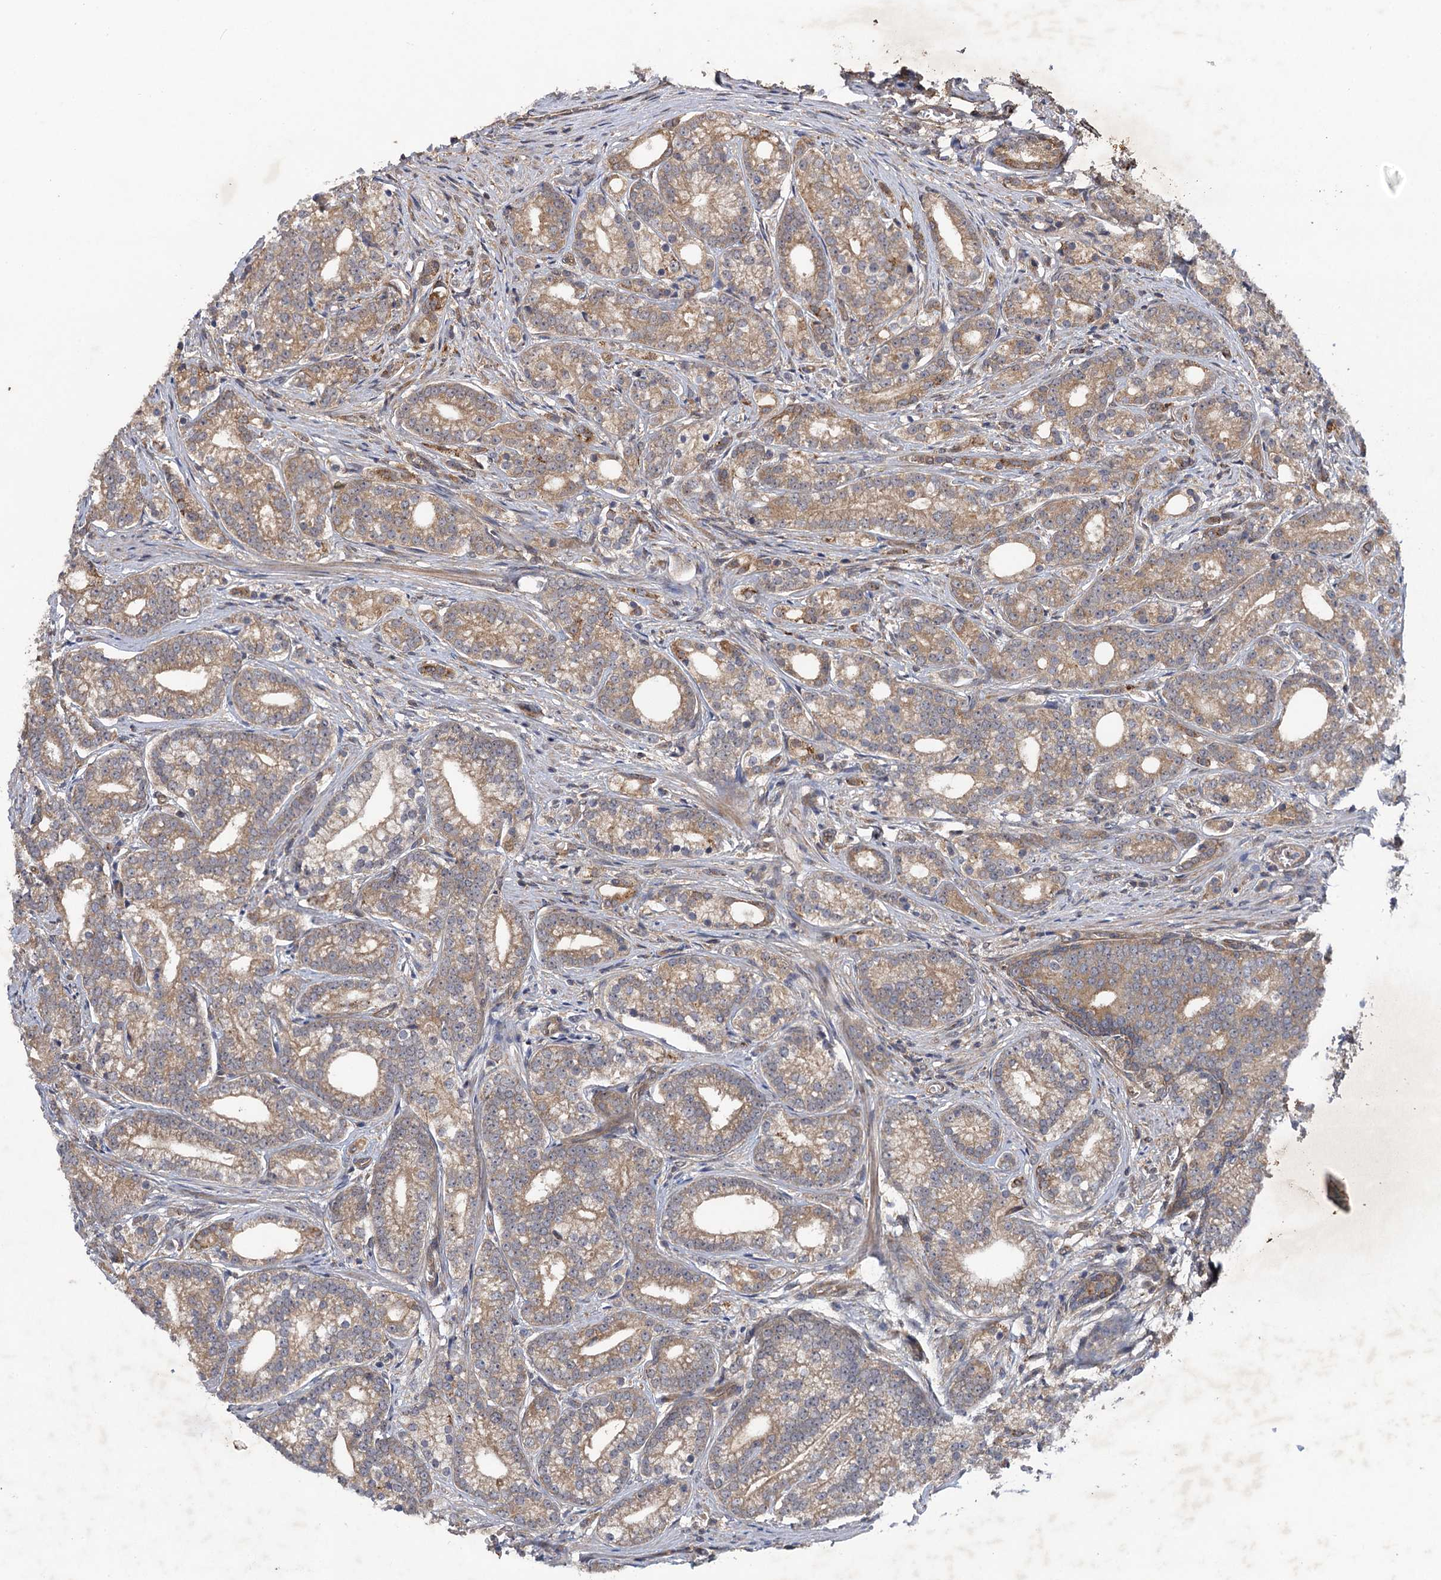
{"staining": {"intensity": "weak", "quantity": ">75%", "location": "cytoplasmic/membranous"}, "tissue": "prostate cancer", "cell_type": "Tumor cells", "image_type": "cancer", "snomed": [{"axis": "morphology", "description": "Adenocarcinoma, Low grade"}, {"axis": "topography", "description": "Prostate"}], "caption": "Immunohistochemistry micrograph of neoplastic tissue: human prostate cancer stained using immunohistochemistry (IHC) shows low levels of weak protein expression localized specifically in the cytoplasmic/membranous of tumor cells, appearing as a cytoplasmic/membranous brown color.", "gene": "HAUS1", "patient": {"sex": "male", "age": 71}}